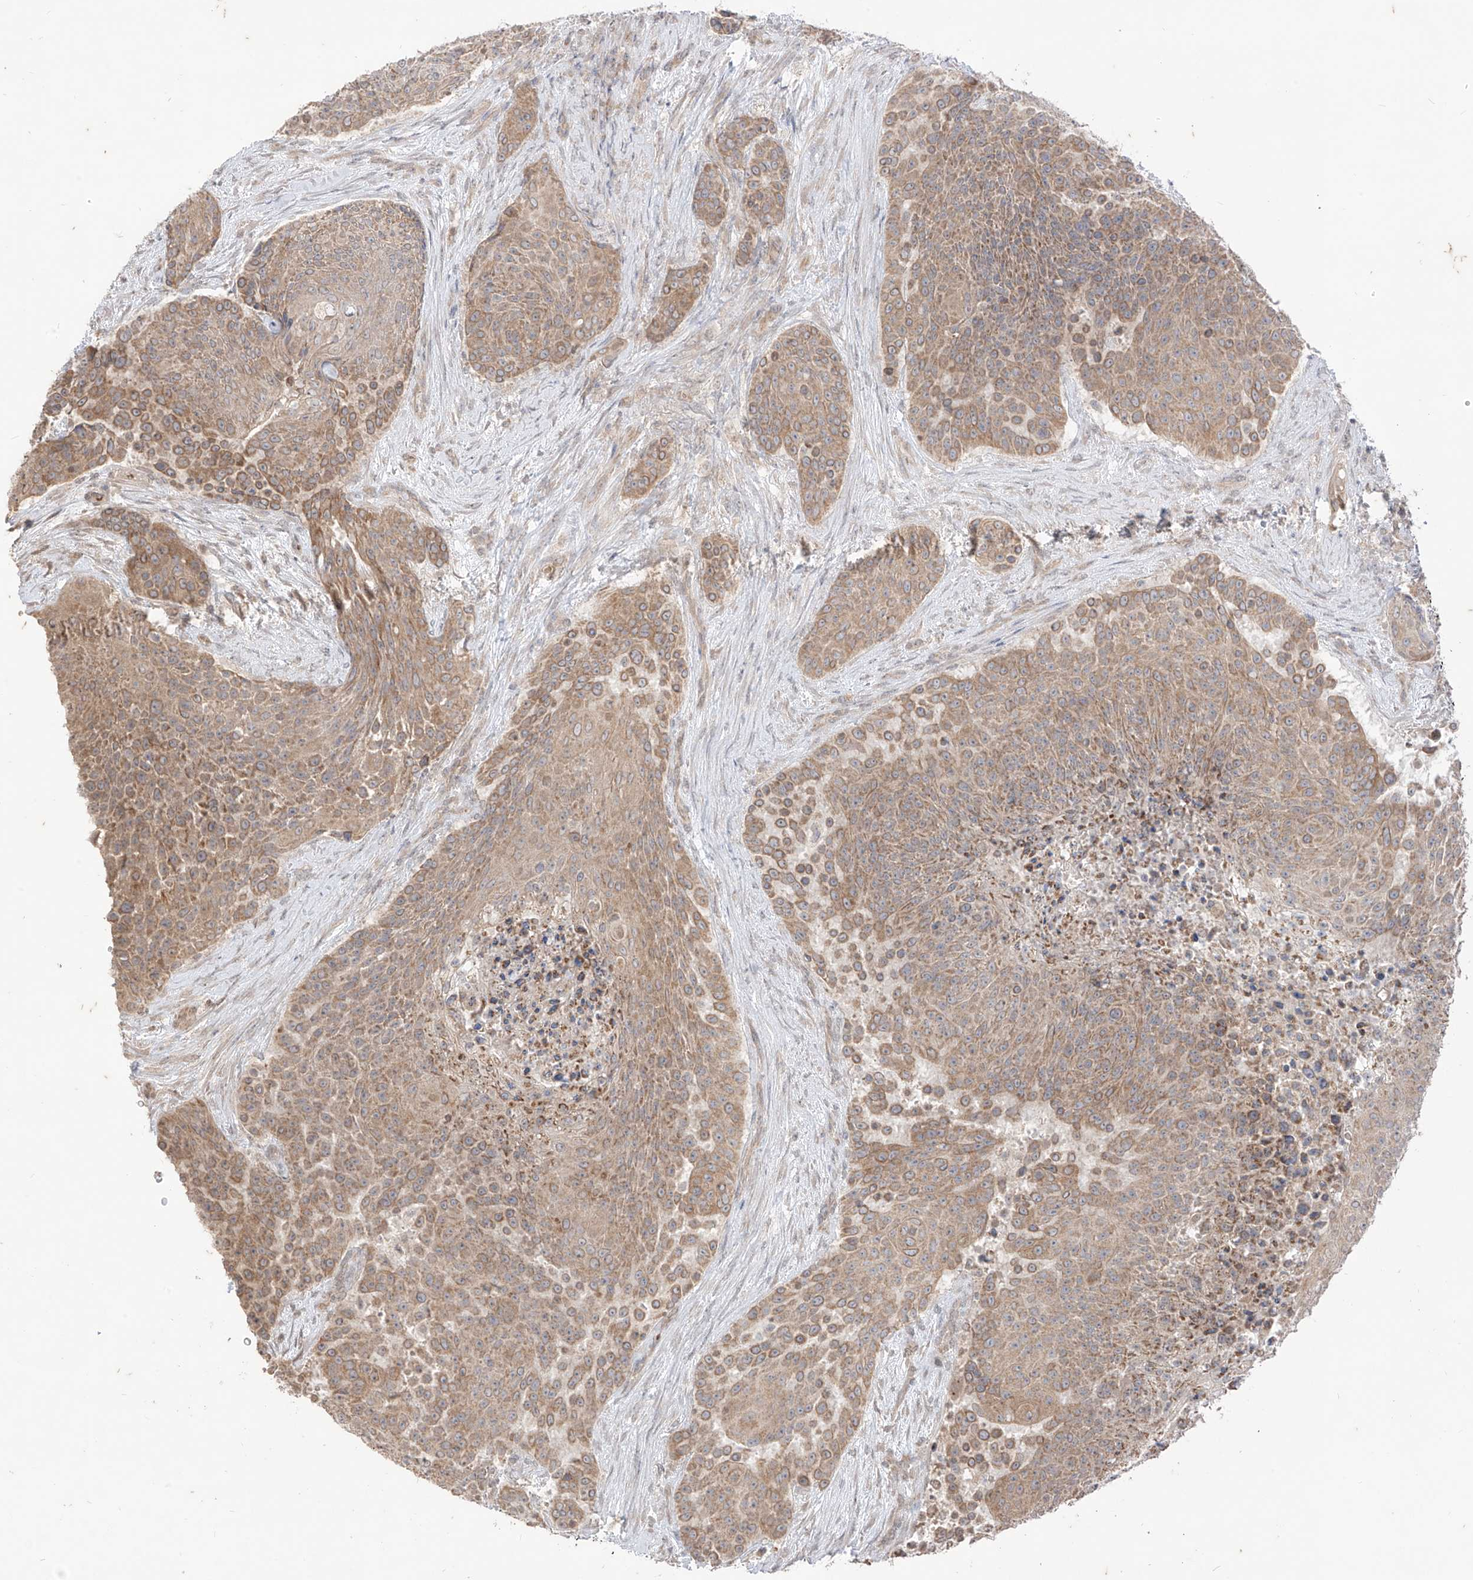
{"staining": {"intensity": "moderate", "quantity": ">75%", "location": "cytoplasmic/membranous"}, "tissue": "urothelial cancer", "cell_type": "Tumor cells", "image_type": "cancer", "snomed": [{"axis": "morphology", "description": "Urothelial carcinoma, High grade"}, {"axis": "topography", "description": "Urinary bladder"}], "caption": "Protein expression analysis of high-grade urothelial carcinoma exhibits moderate cytoplasmic/membranous staining in about >75% of tumor cells.", "gene": "MTUS2", "patient": {"sex": "female", "age": 63}}